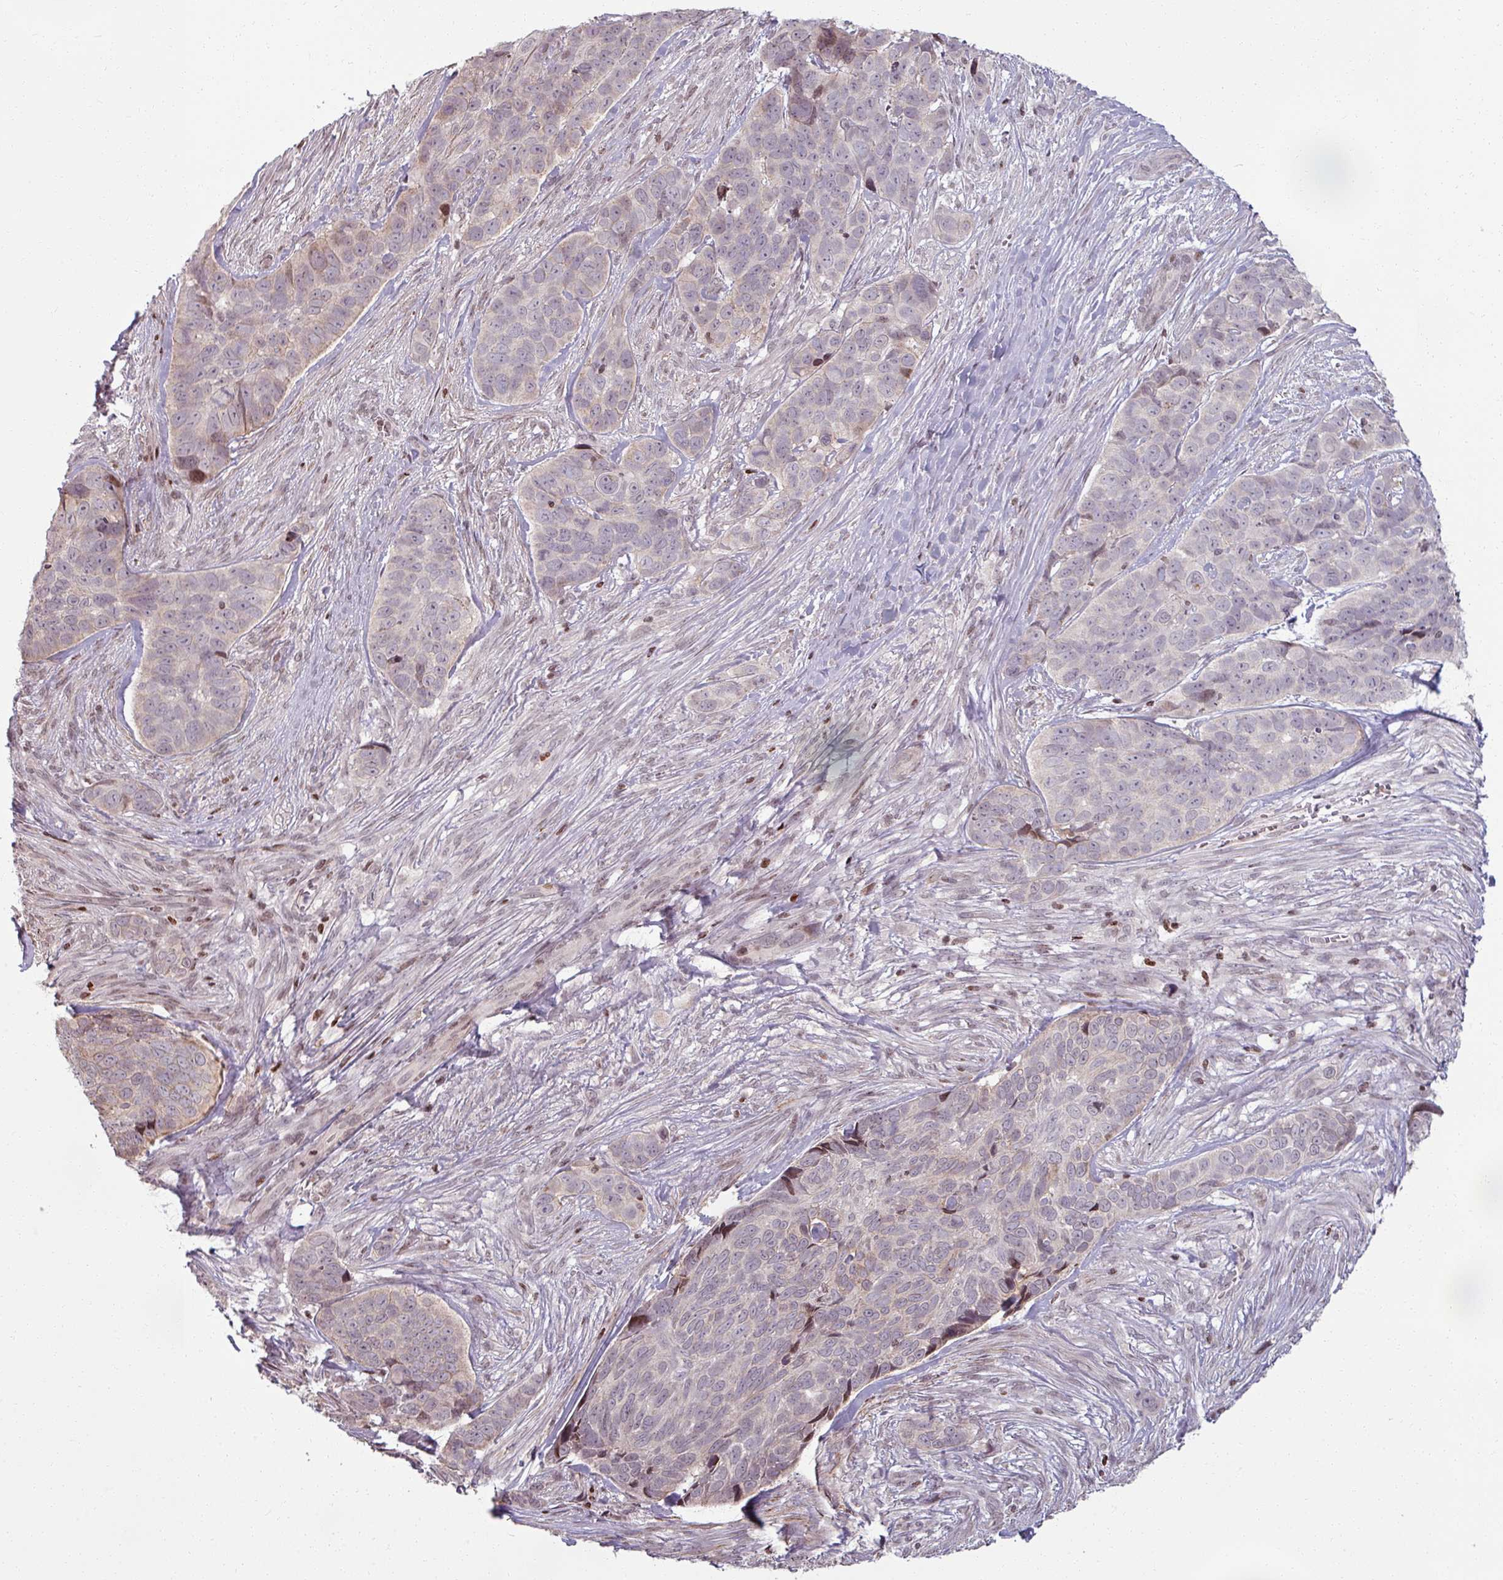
{"staining": {"intensity": "weak", "quantity": "25%-75%", "location": "cytoplasmic/membranous"}, "tissue": "skin cancer", "cell_type": "Tumor cells", "image_type": "cancer", "snomed": [{"axis": "morphology", "description": "Basal cell carcinoma"}, {"axis": "topography", "description": "Skin"}], "caption": "Tumor cells display low levels of weak cytoplasmic/membranous staining in about 25%-75% of cells in human skin cancer (basal cell carcinoma). (Brightfield microscopy of DAB IHC at high magnification).", "gene": "NCOR1", "patient": {"sex": "female", "age": 82}}